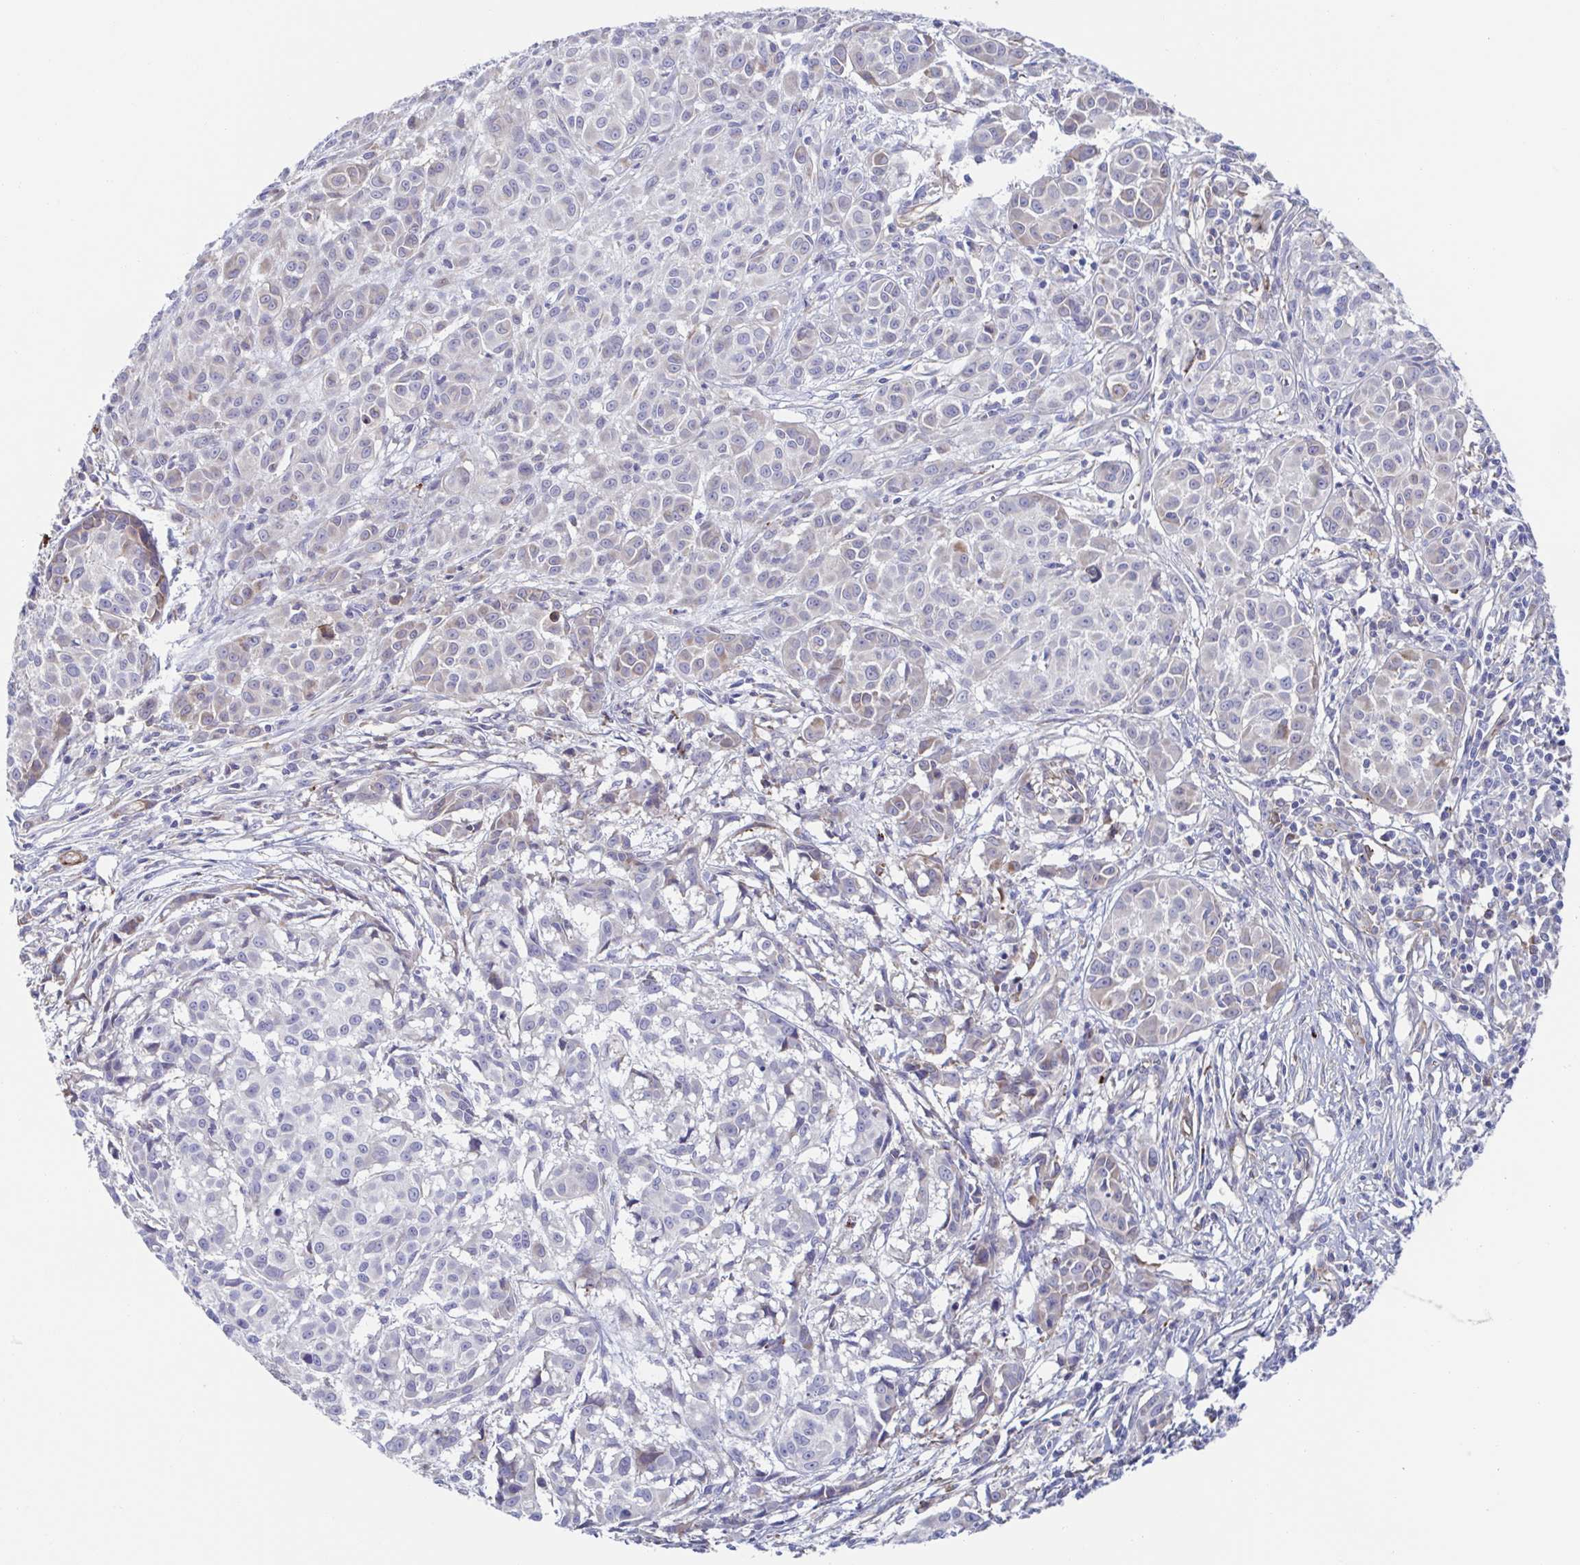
{"staining": {"intensity": "negative", "quantity": "none", "location": "none"}, "tissue": "melanoma", "cell_type": "Tumor cells", "image_type": "cancer", "snomed": [{"axis": "morphology", "description": "Malignant melanoma, NOS"}, {"axis": "topography", "description": "Skin"}], "caption": "DAB immunohistochemical staining of human malignant melanoma reveals no significant staining in tumor cells.", "gene": "KLC3", "patient": {"sex": "male", "age": 48}}